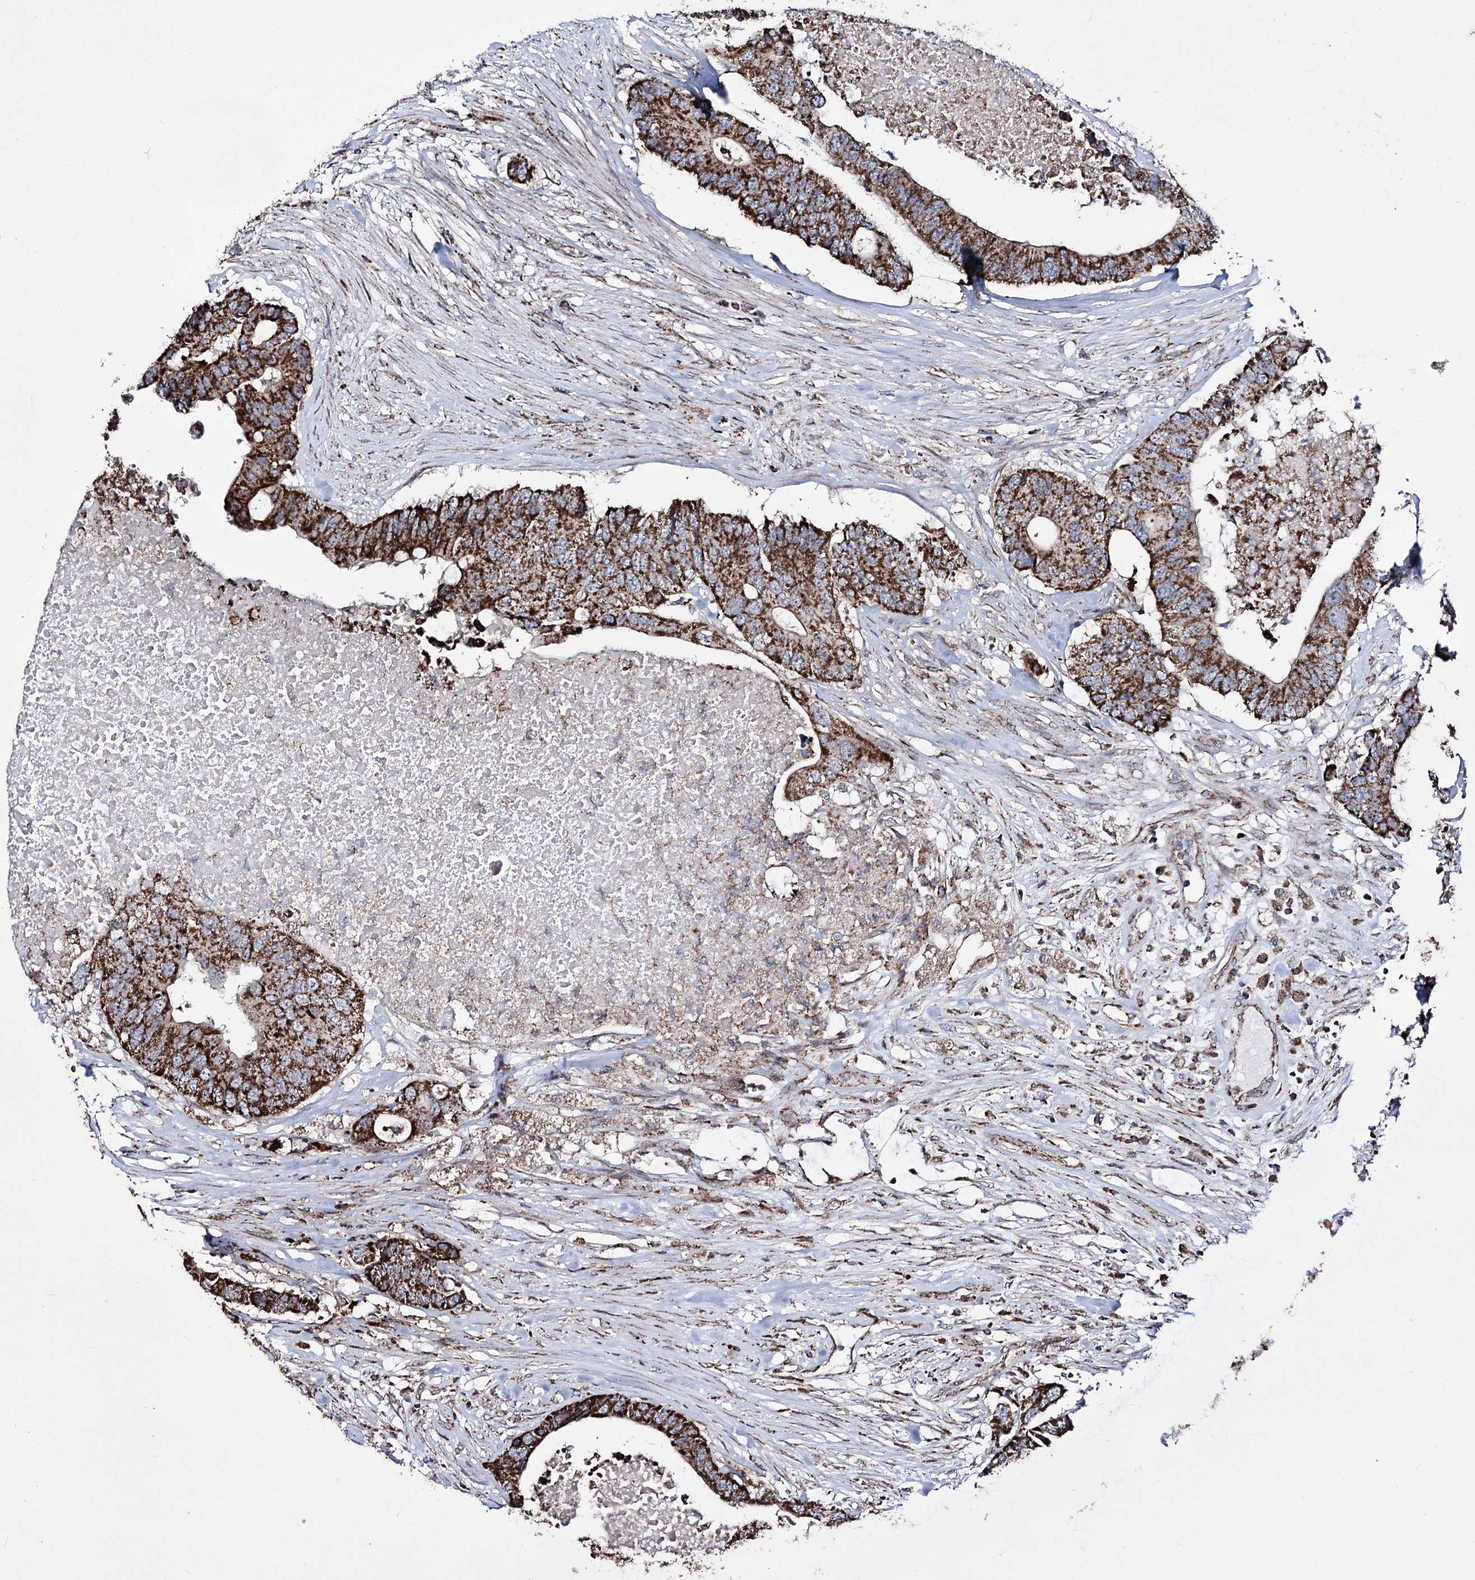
{"staining": {"intensity": "strong", "quantity": ">75%", "location": "cytoplasmic/membranous"}, "tissue": "colorectal cancer", "cell_type": "Tumor cells", "image_type": "cancer", "snomed": [{"axis": "morphology", "description": "Adenocarcinoma, NOS"}, {"axis": "topography", "description": "Colon"}], "caption": "Colorectal cancer tissue shows strong cytoplasmic/membranous expression in about >75% of tumor cells", "gene": "CREB3L4", "patient": {"sex": "male", "age": 71}}